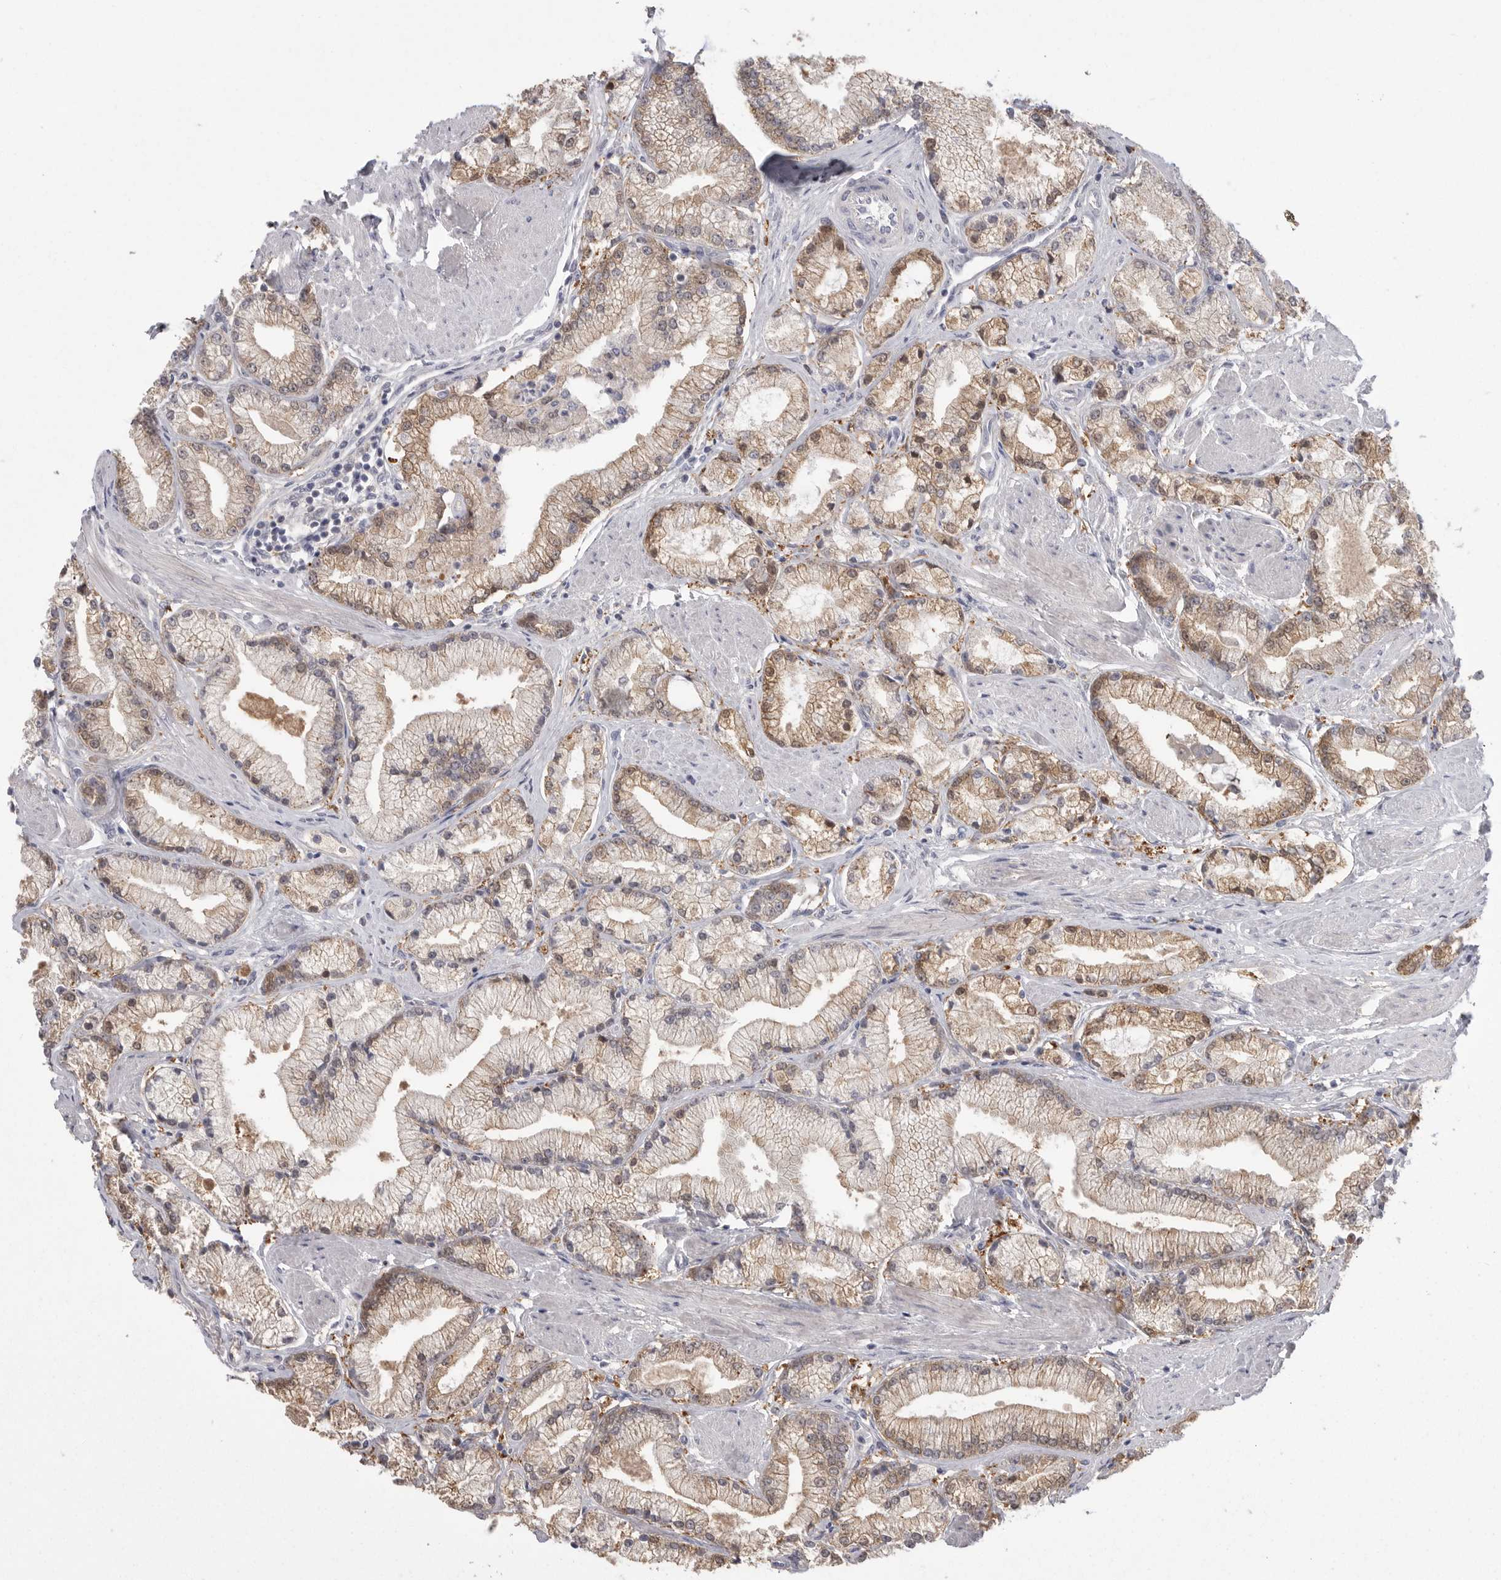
{"staining": {"intensity": "moderate", "quantity": ">75%", "location": "cytoplasmic/membranous,nuclear"}, "tissue": "prostate cancer", "cell_type": "Tumor cells", "image_type": "cancer", "snomed": [{"axis": "morphology", "description": "Adenocarcinoma, High grade"}, {"axis": "topography", "description": "Prostate"}], "caption": "IHC (DAB) staining of human adenocarcinoma (high-grade) (prostate) reveals moderate cytoplasmic/membranous and nuclear protein expression in approximately >75% of tumor cells.", "gene": "KYAT3", "patient": {"sex": "male", "age": 50}}